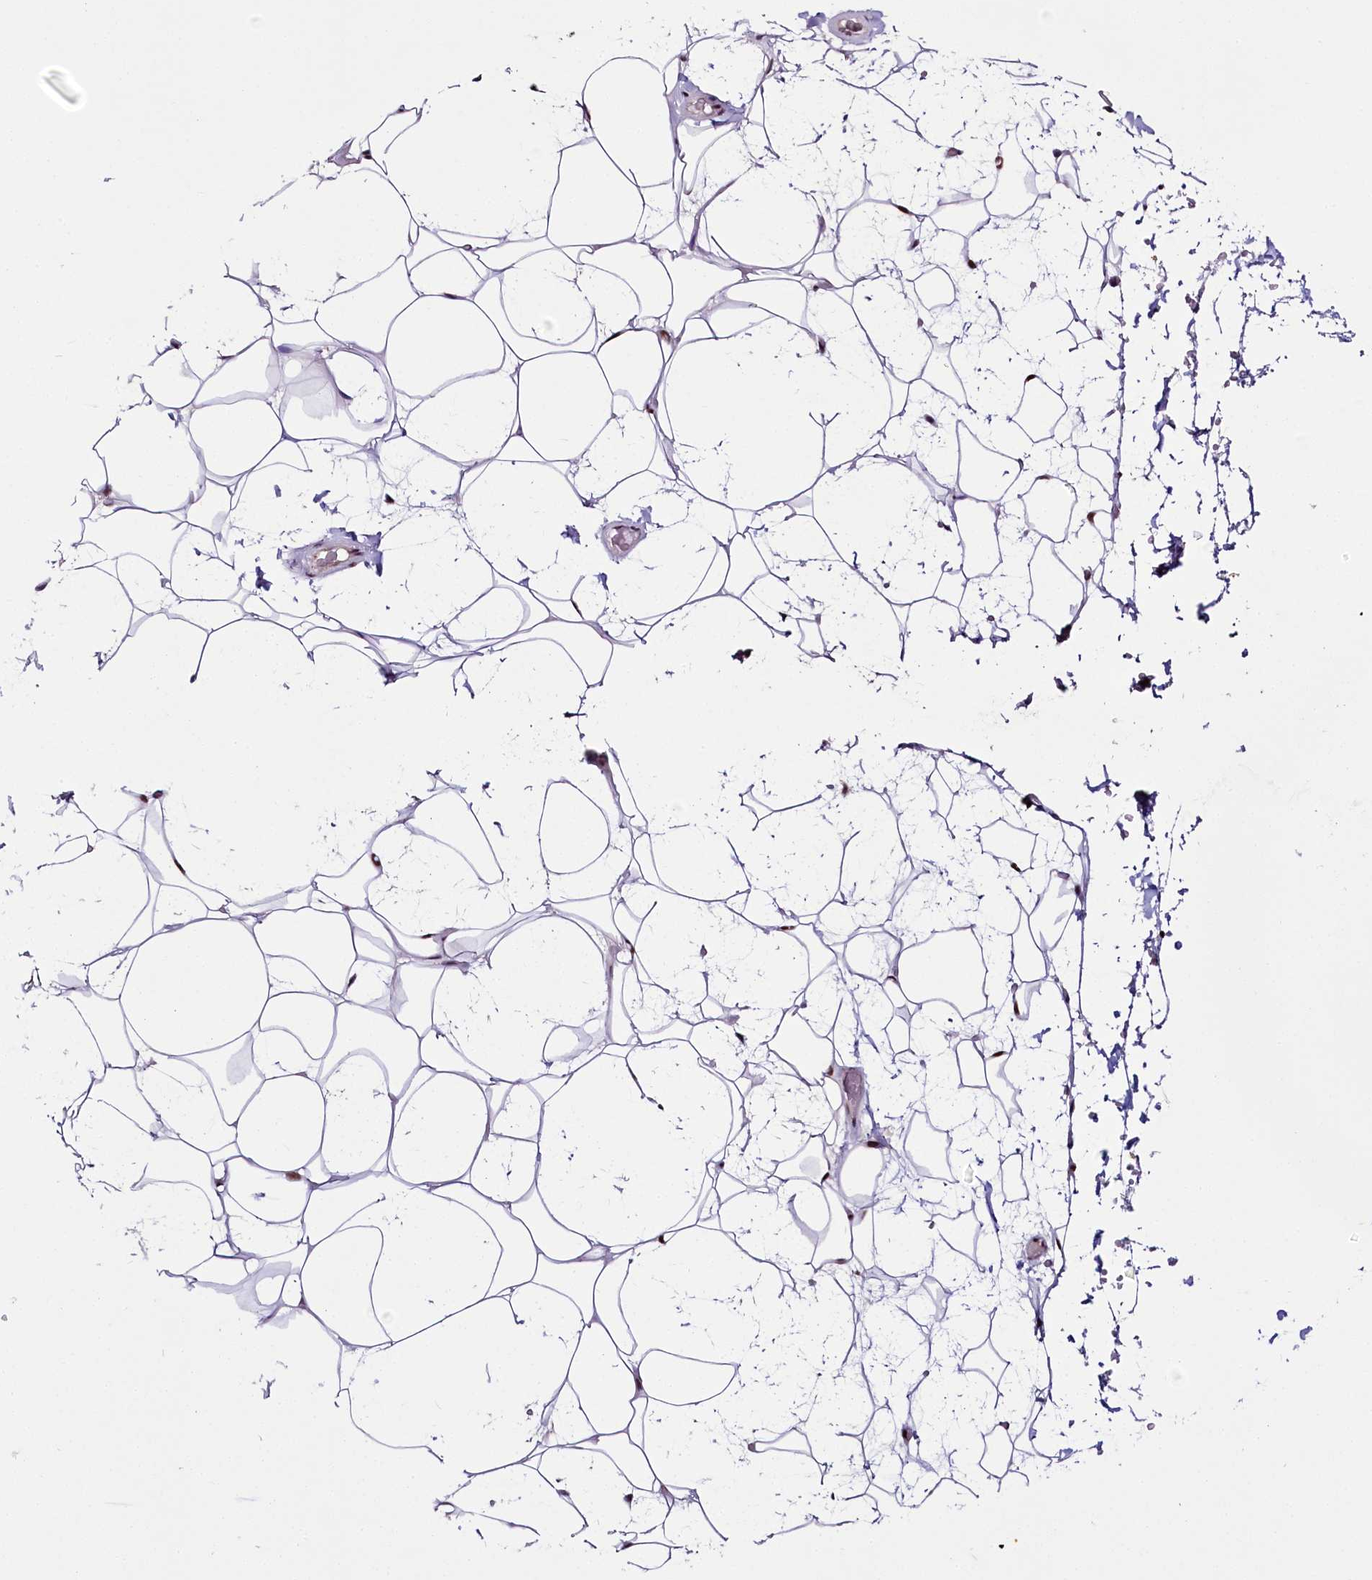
{"staining": {"intensity": "moderate", "quantity": "25%-75%", "location": "nuclear"}, "tissue": "adipose tissue", "cell_type": "Adipocytes", "image_type": "normal", "snomed": [{"axis": "morphology", "description": "Normal tissue, NOS"}, {"axis": "topography", "description": "Breast"}], "caption": "A brown stain shows moderate nuclear expression of a protein in adipocytes of benign human adipose tissue. The protein of interest is shown in brown color, while the nuclei are stained blue.", "gene": "SMARCE1", "patient": {"sex": "female", "age": 26}}